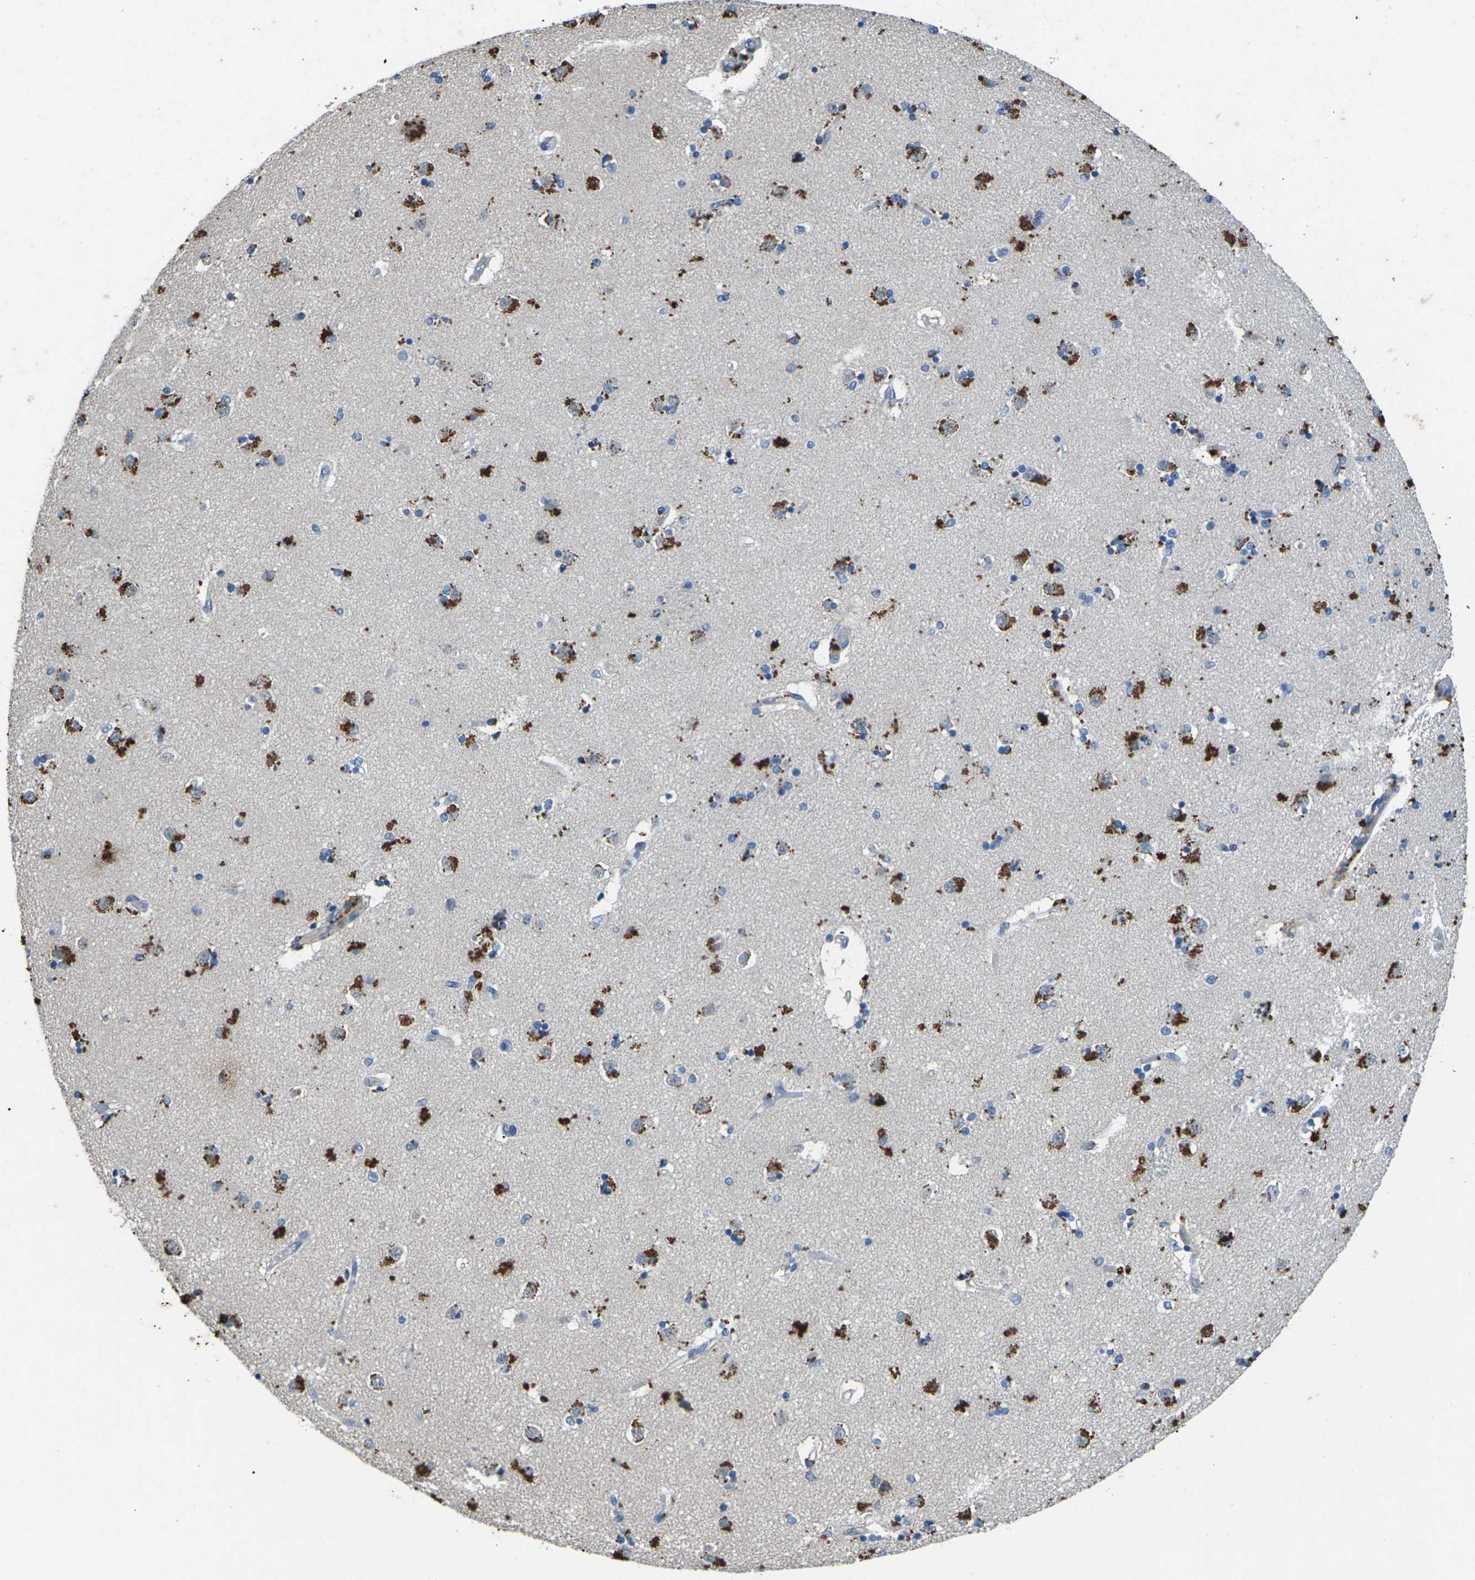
{"staining": {"intensity": "strong", "quantity": "<25%", "location": "cytoplasmic/membranous"}, "tissue": "caudate", "cell_type": "Glial cells", "image_type": "normal", "snomed": [{"axis": "morphology", "description": "Normal tissue, NOS"}, {"axis": "topography", "description": "Lateral ventricle wall"}], "caption": "IHC (DAB) staining of benign human caudate demonstrates strong cytoplasmic/membranous protein staining in approximately <25% of glial cells.", "gene": "SIGLEC14", "patient": {"sex": "female", "age": 54}}